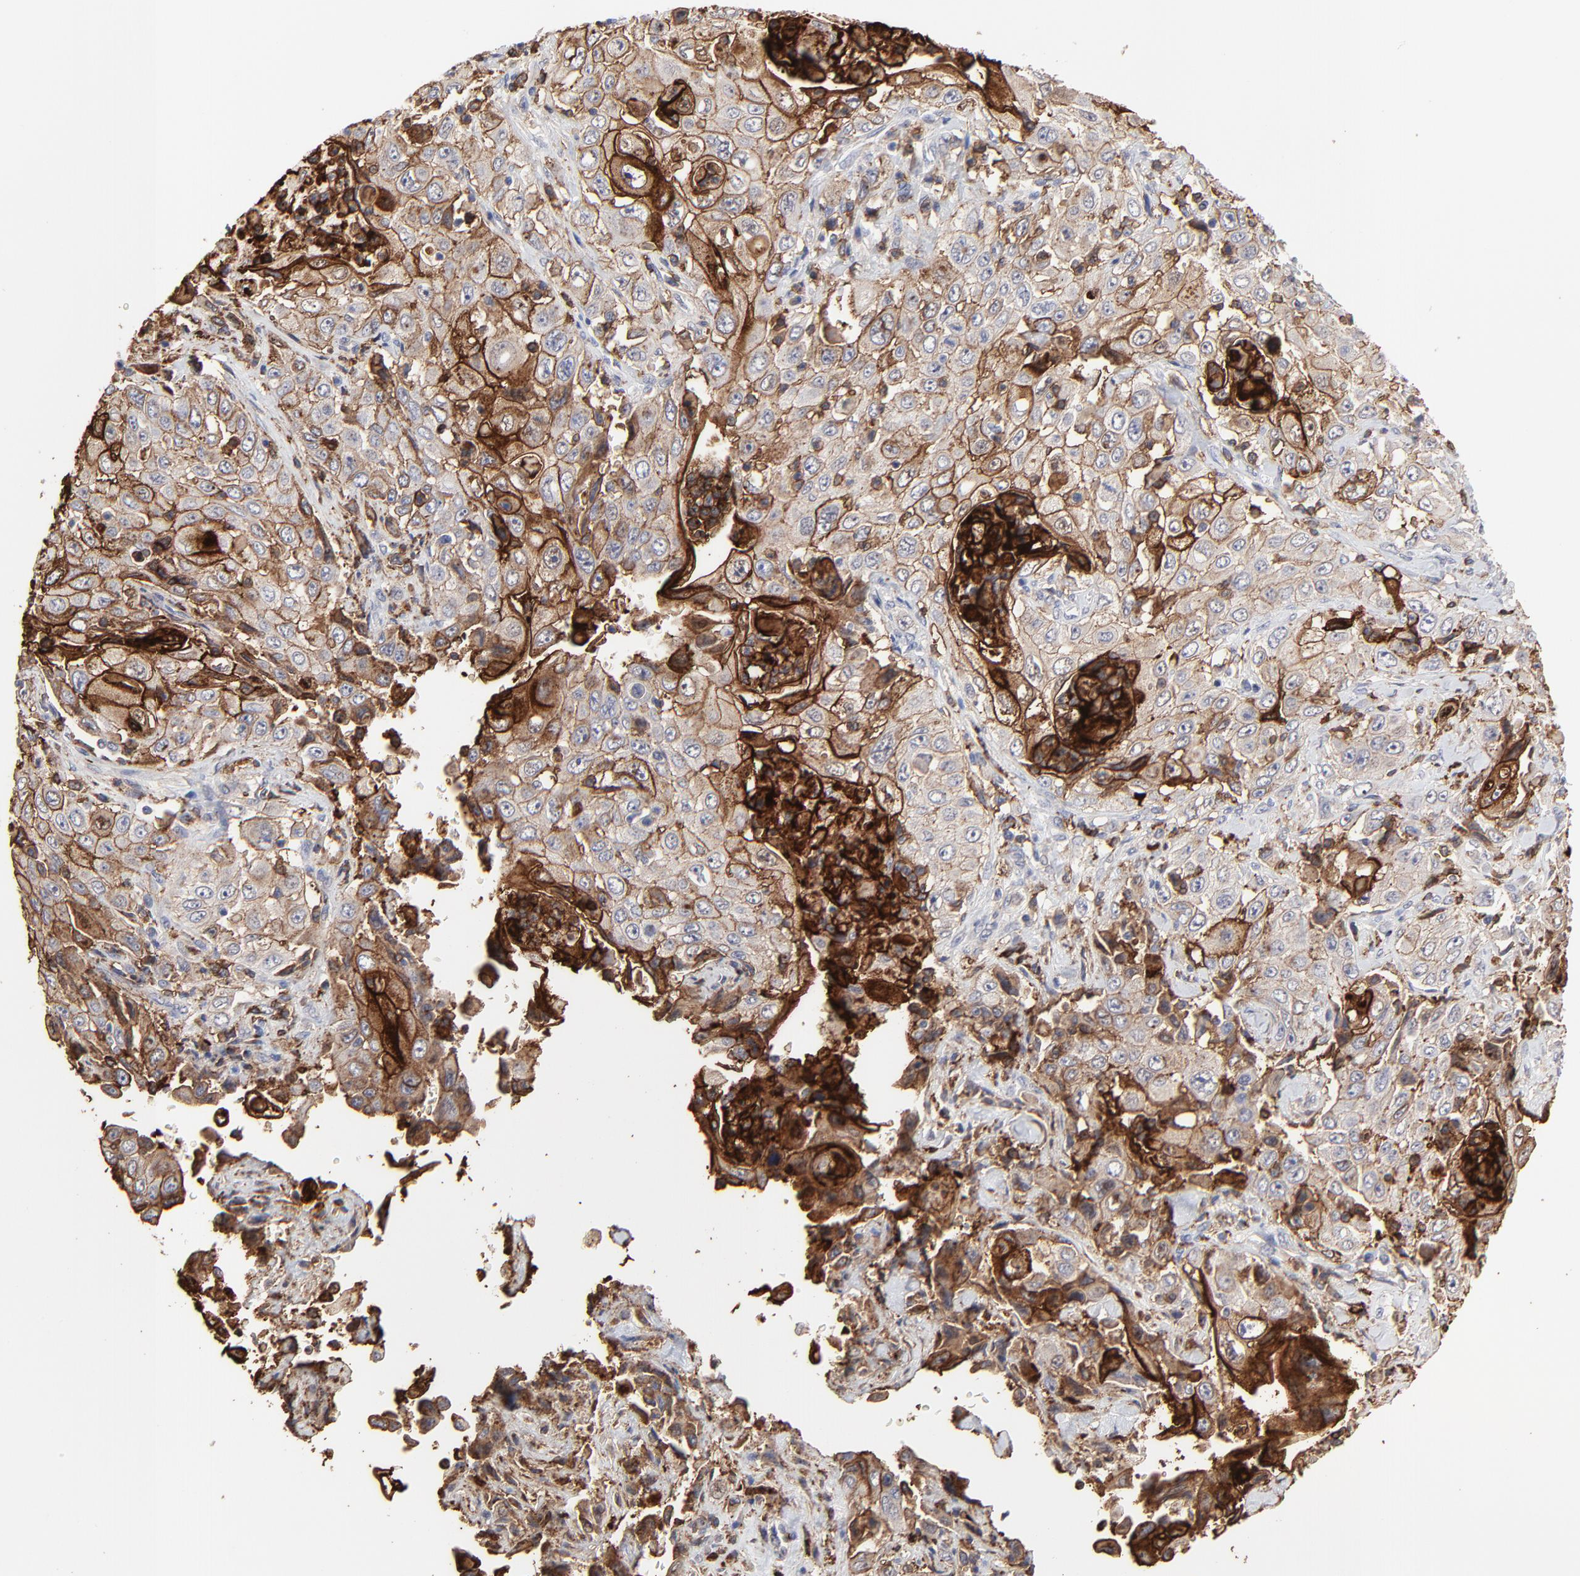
{"staining": {"intensity": "strong", "quantity": "25%-75%", "location": "cytoplasmic/membranous"}, "tissue": "pancreatic cancer", "cell_type": "Tumor cells", "image_type": "cancer", "snomed": [{"axis": "morphology", "description": "Adenocarcinoma, NOS"}, {"axis": "topography", "description": "Pancreas"}], "caption": "Immunohistochemistry (IHC) staining of pancreatic adenocarcinoma, which reveals high levels of strong cytoplasmic/membranous expression in about 25%-75% of tumor cells indicating strong cytoplasmic/membranous protein expression. The staining was performed using DAB (3,3'-diaminobenzidine) (brown) for protein detection and nuclei were counterstained in hematoxylin (blue).", "gene": "SLC6A14", "patient": {"sex": "male", "age": 70}}